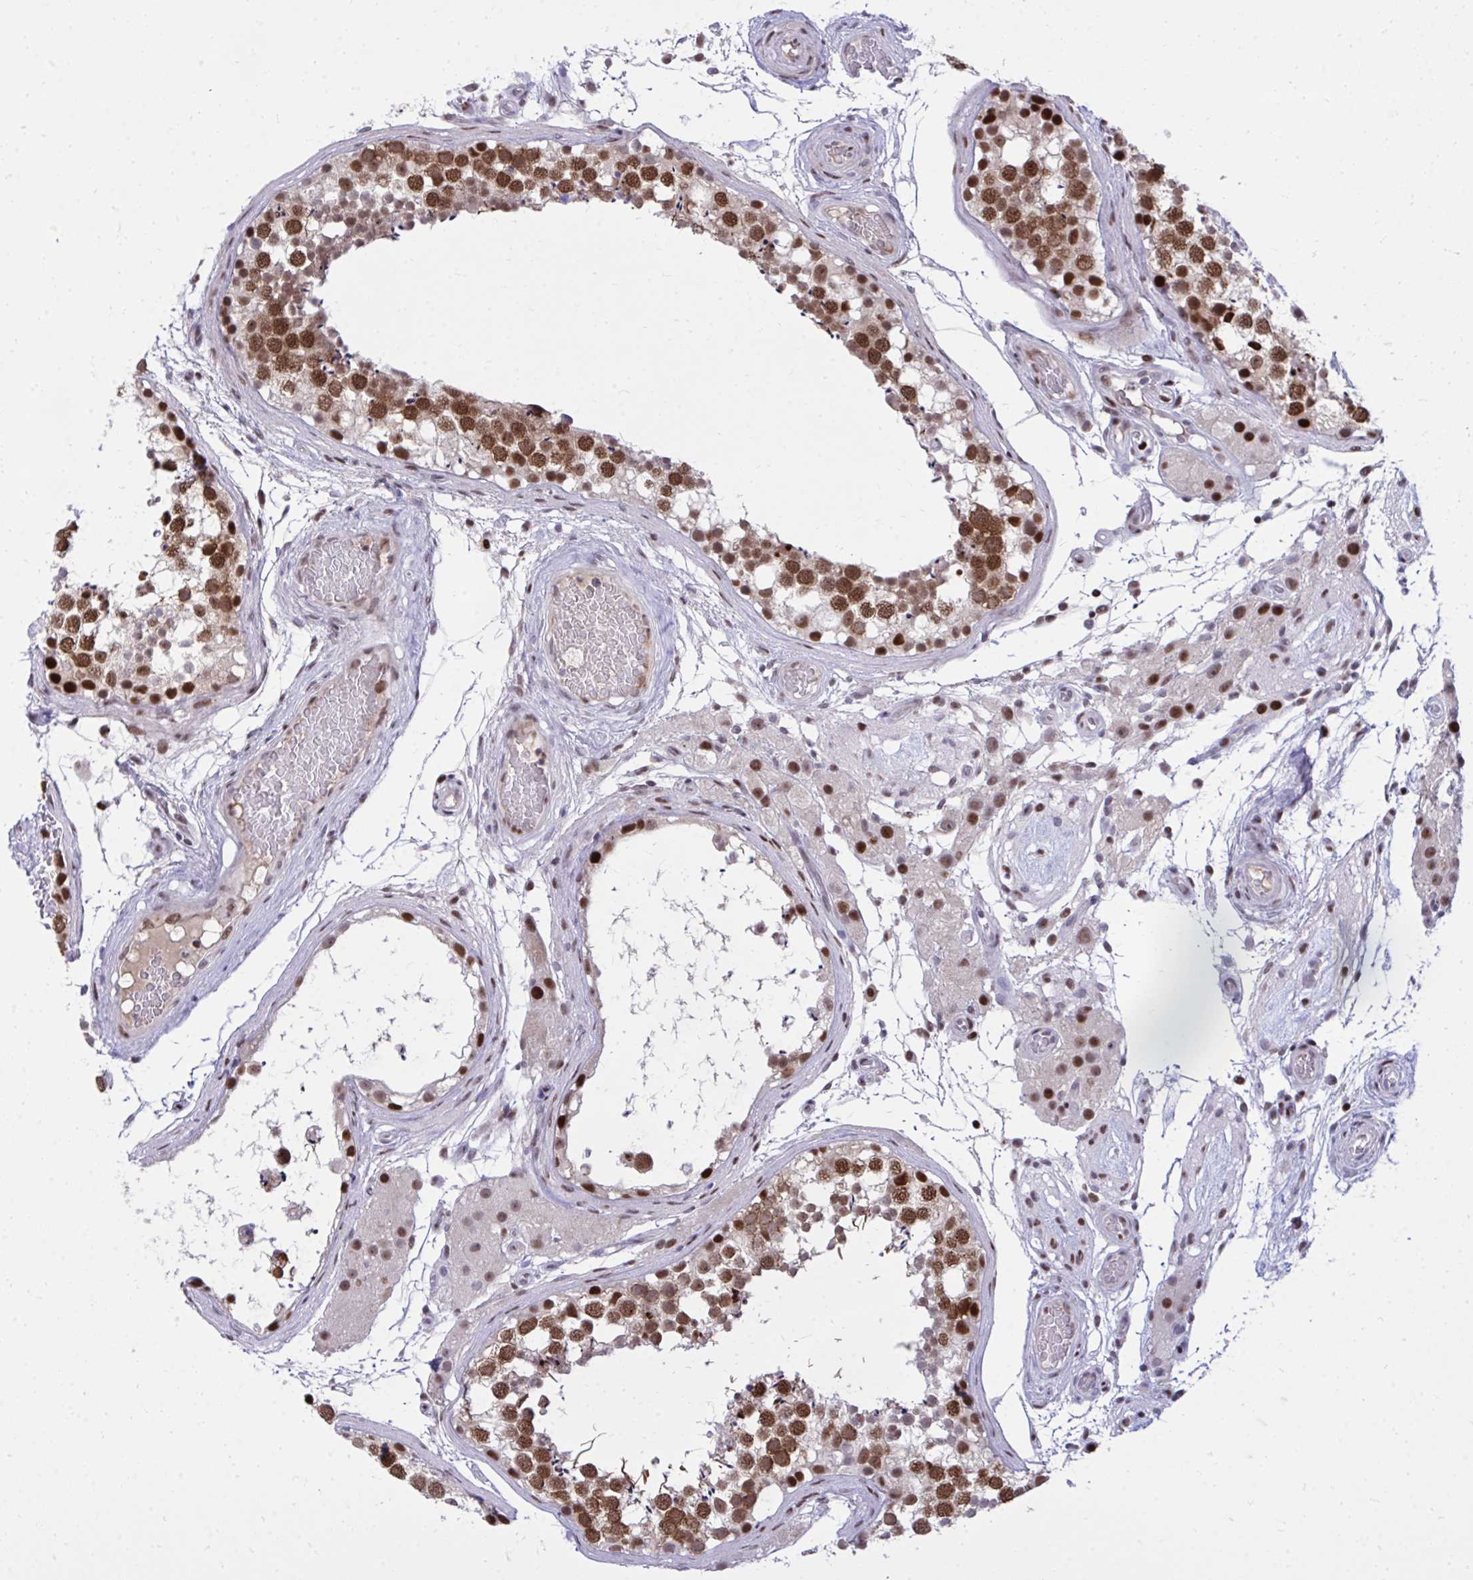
{"staining": {"intensity": "strong", "quantity": "25%-75%", "location": "nuclear"}, "tissue": "testis", "cell_type": "Cells in seminiferous ducts", "image_type": "normal", "snomed": [{"axis": "morphology", "description": "Normal tissue, NOS"}, {"axis": "morphology", "description": "Seminoma, NOS"}, {"axis": "topography", "description": "Testis"}], "caption": "Immunohistochemical staining of benign human testis shows strong nuclear protein staining in approximately 25%-75% of cells in seminiferous ducts.", "gene": "C14orf39", "patient": {"sex": "male", "age": 65}}